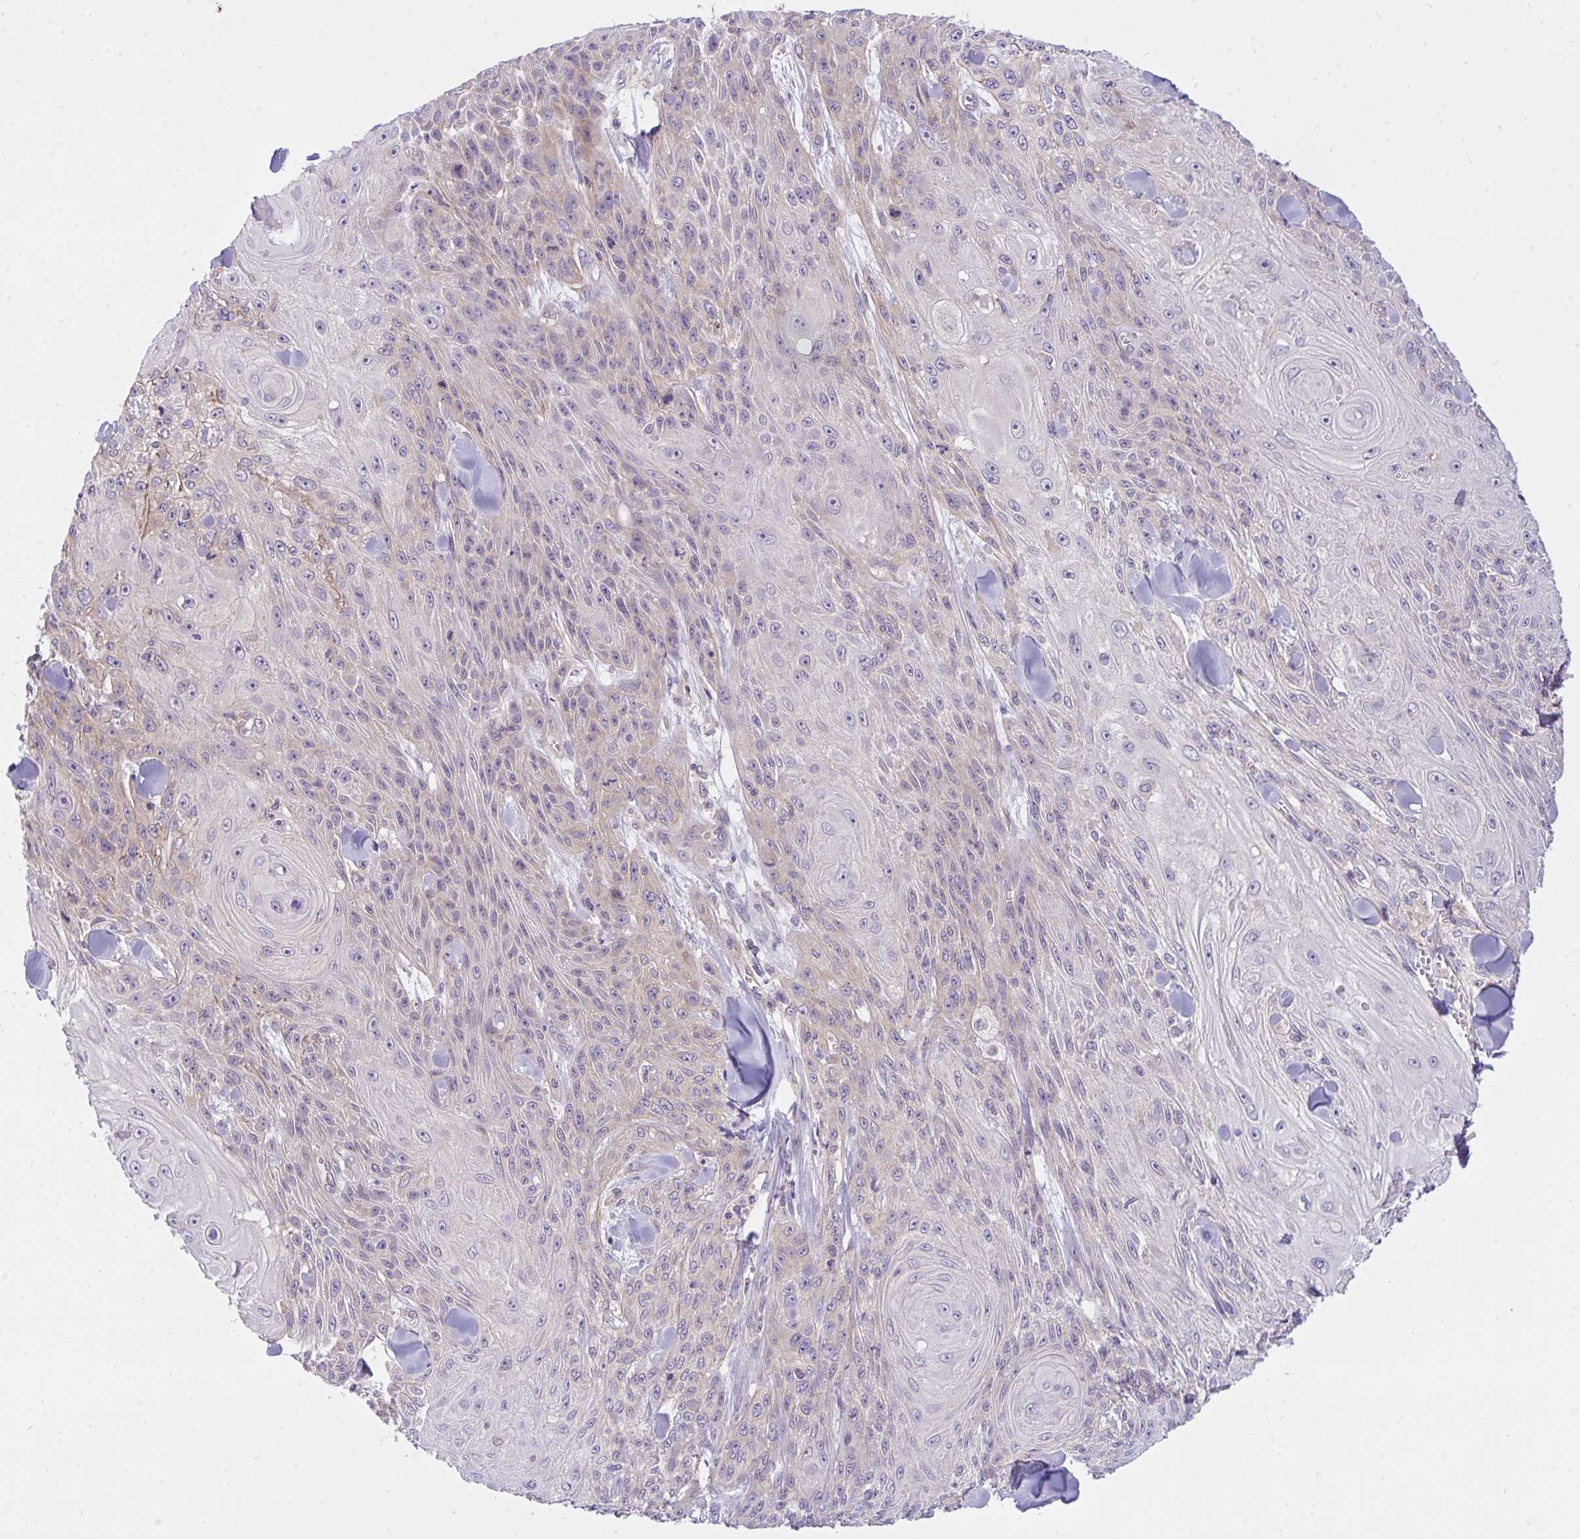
{"staining": {"intensity": "weak", "quantity": "<25%", "location": "cytoplasmic/membranous"}, "tissue": "skin cancer", "cell_type": "Tumor cells", "image_type": "cancer", "snomed": [{"axis": "morphology", "description": "Squamous cell carcinoma, NOS"}, {"axis": "topography", "description": "Skin"}], "caption": "DAB immunohistochemical staining of human squamous cell carcinoma (skin) reveals no significant expression in tumor cells.", "gene": "TLN2", "patient": {"sex": "male", "age": 88}}